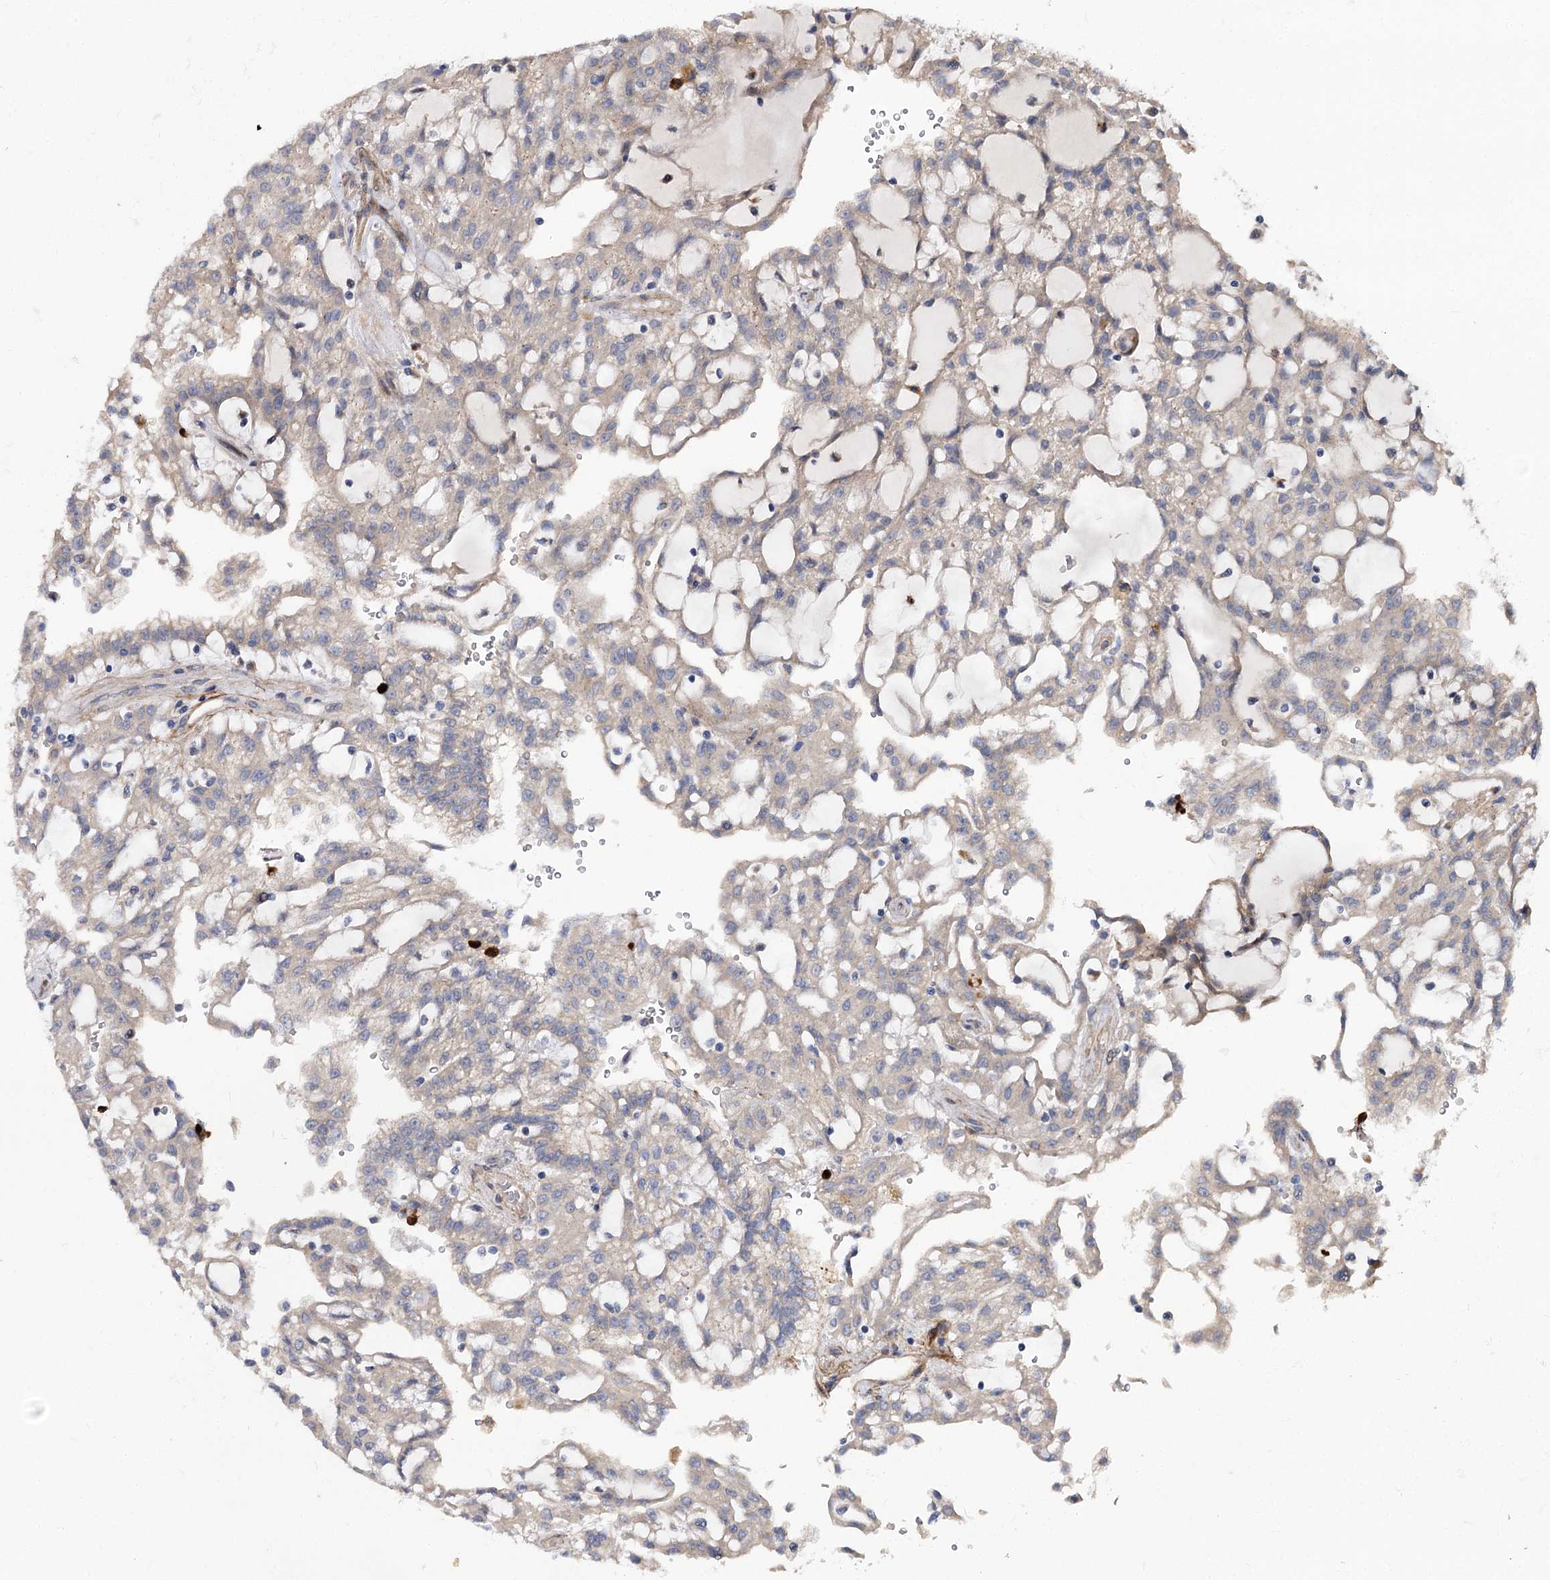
{"staining": {"intensity": "weak", "quantity": "<25%", "location": "cytoplasmic/membranous"}, "tissue": "renal cancer", "cell_type": "Tumor cells", "image_type": "cancer", "snomed": [{"axis": "morphology", "description": "Adenocarcinoma, NOS"}, {"axis": "topography", "description": "Kidney"}], "caption": "High magnification brightfield microscopy of renal cancer stained with DAB (3,3'-diaminobenzidine) (brown) and counterstained with hematoxylin (blue): tumor cells show no significant staining. Brightfield microscopy of immunohistochemistry (IHC) stained with DAB (3,3'-diaminobenzidine) (brown) and hematoxylin (blue), captured at high magnification.", "gene": "MINDY3", "patient": {"sex": "male", "age": 63}}